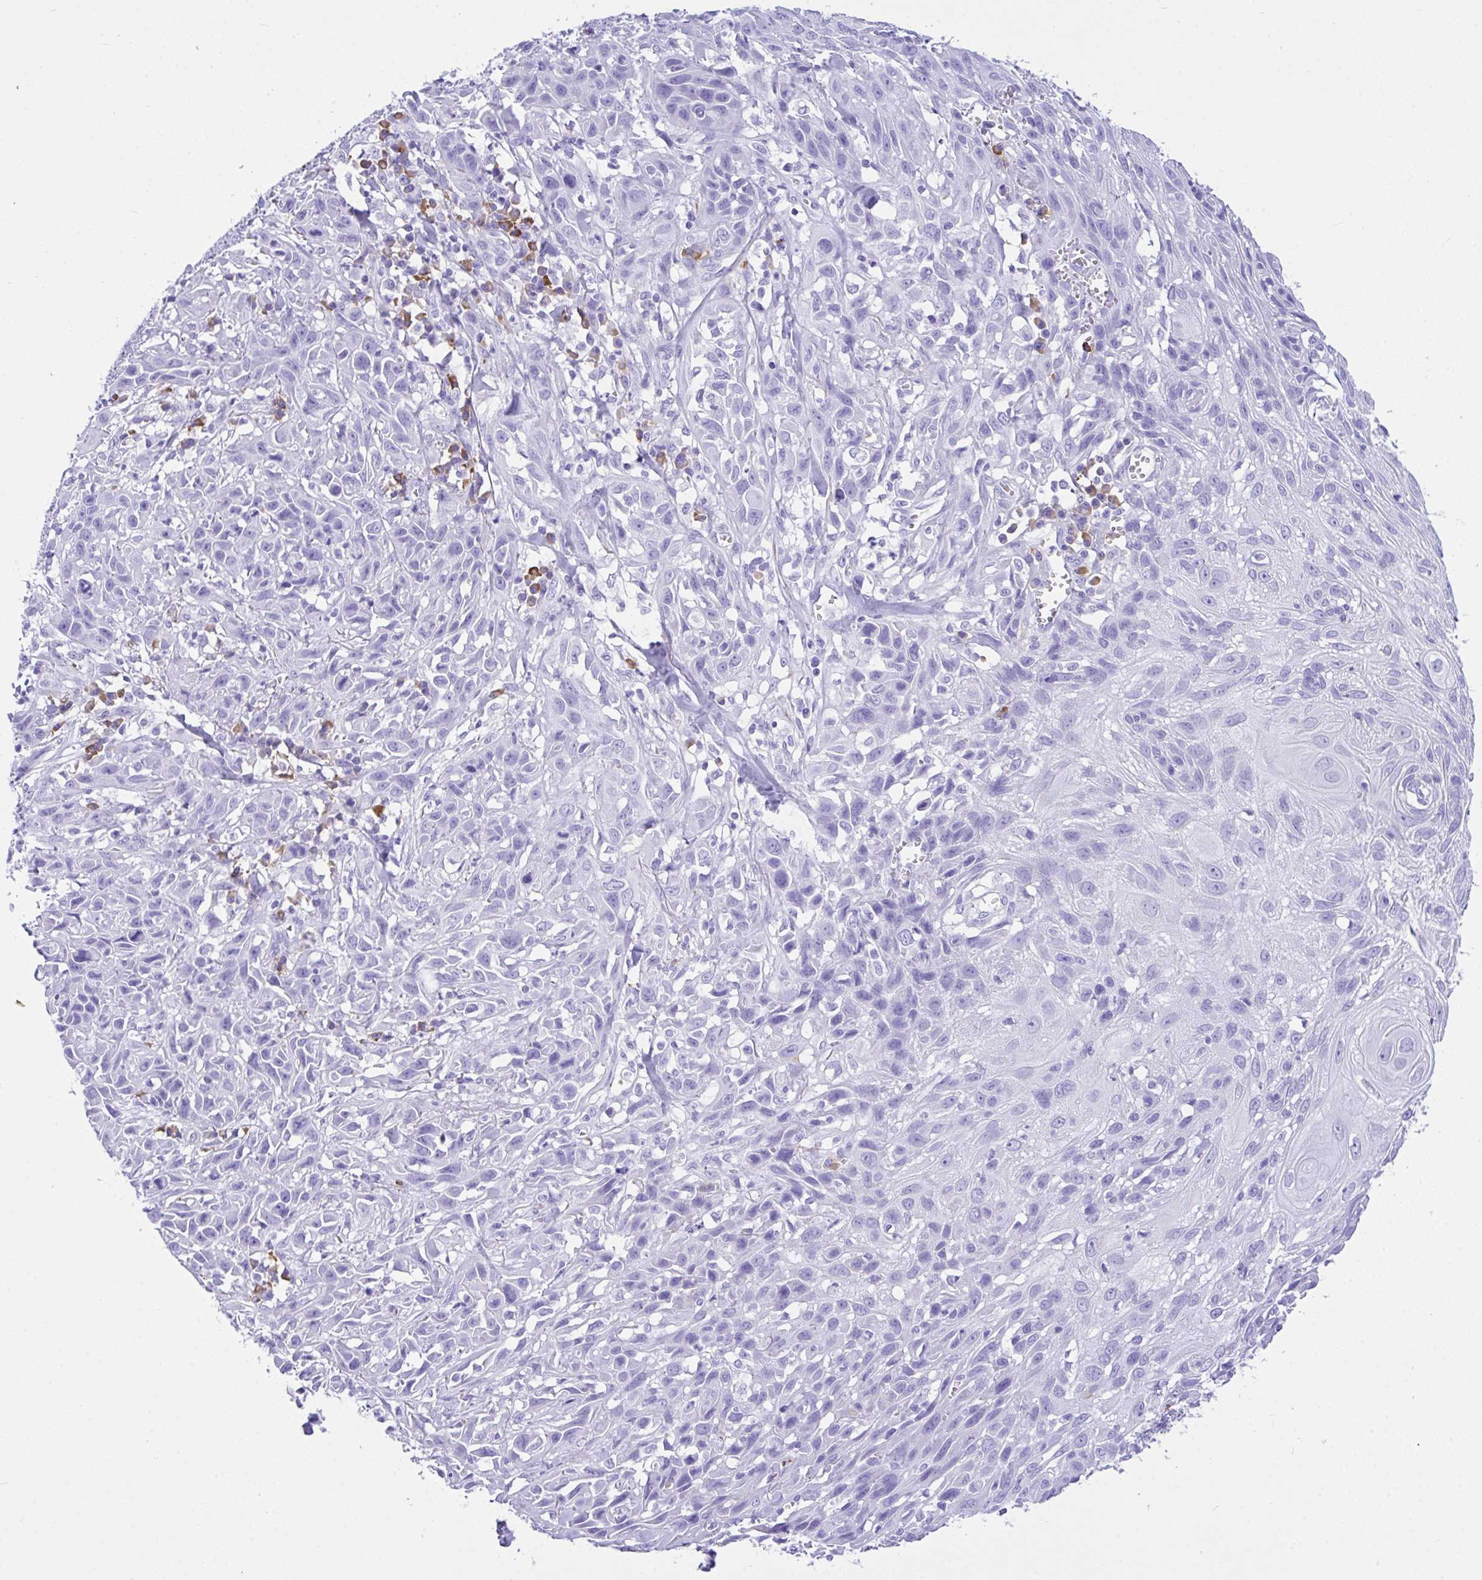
{"staining": {"intensity": "negative", "quantity": "none", "location": "none"}, "tissue": "skin cancer", "cell_type": "Tumor cells", "image_type": "cancer", "snomed": [{"axis": "morphology", "description": "Squamous cell carcinoma, NOS"}, {"axis": "topography", "description": "Skin"}, {"axis": "topography", "description": "Vulva"}], "caption": "This is an IHC histopathology image of skin cancer. There is no positivity in tumor cells.", "gene": "BEST4", "patient": {"sex": "female", "age": 83}}